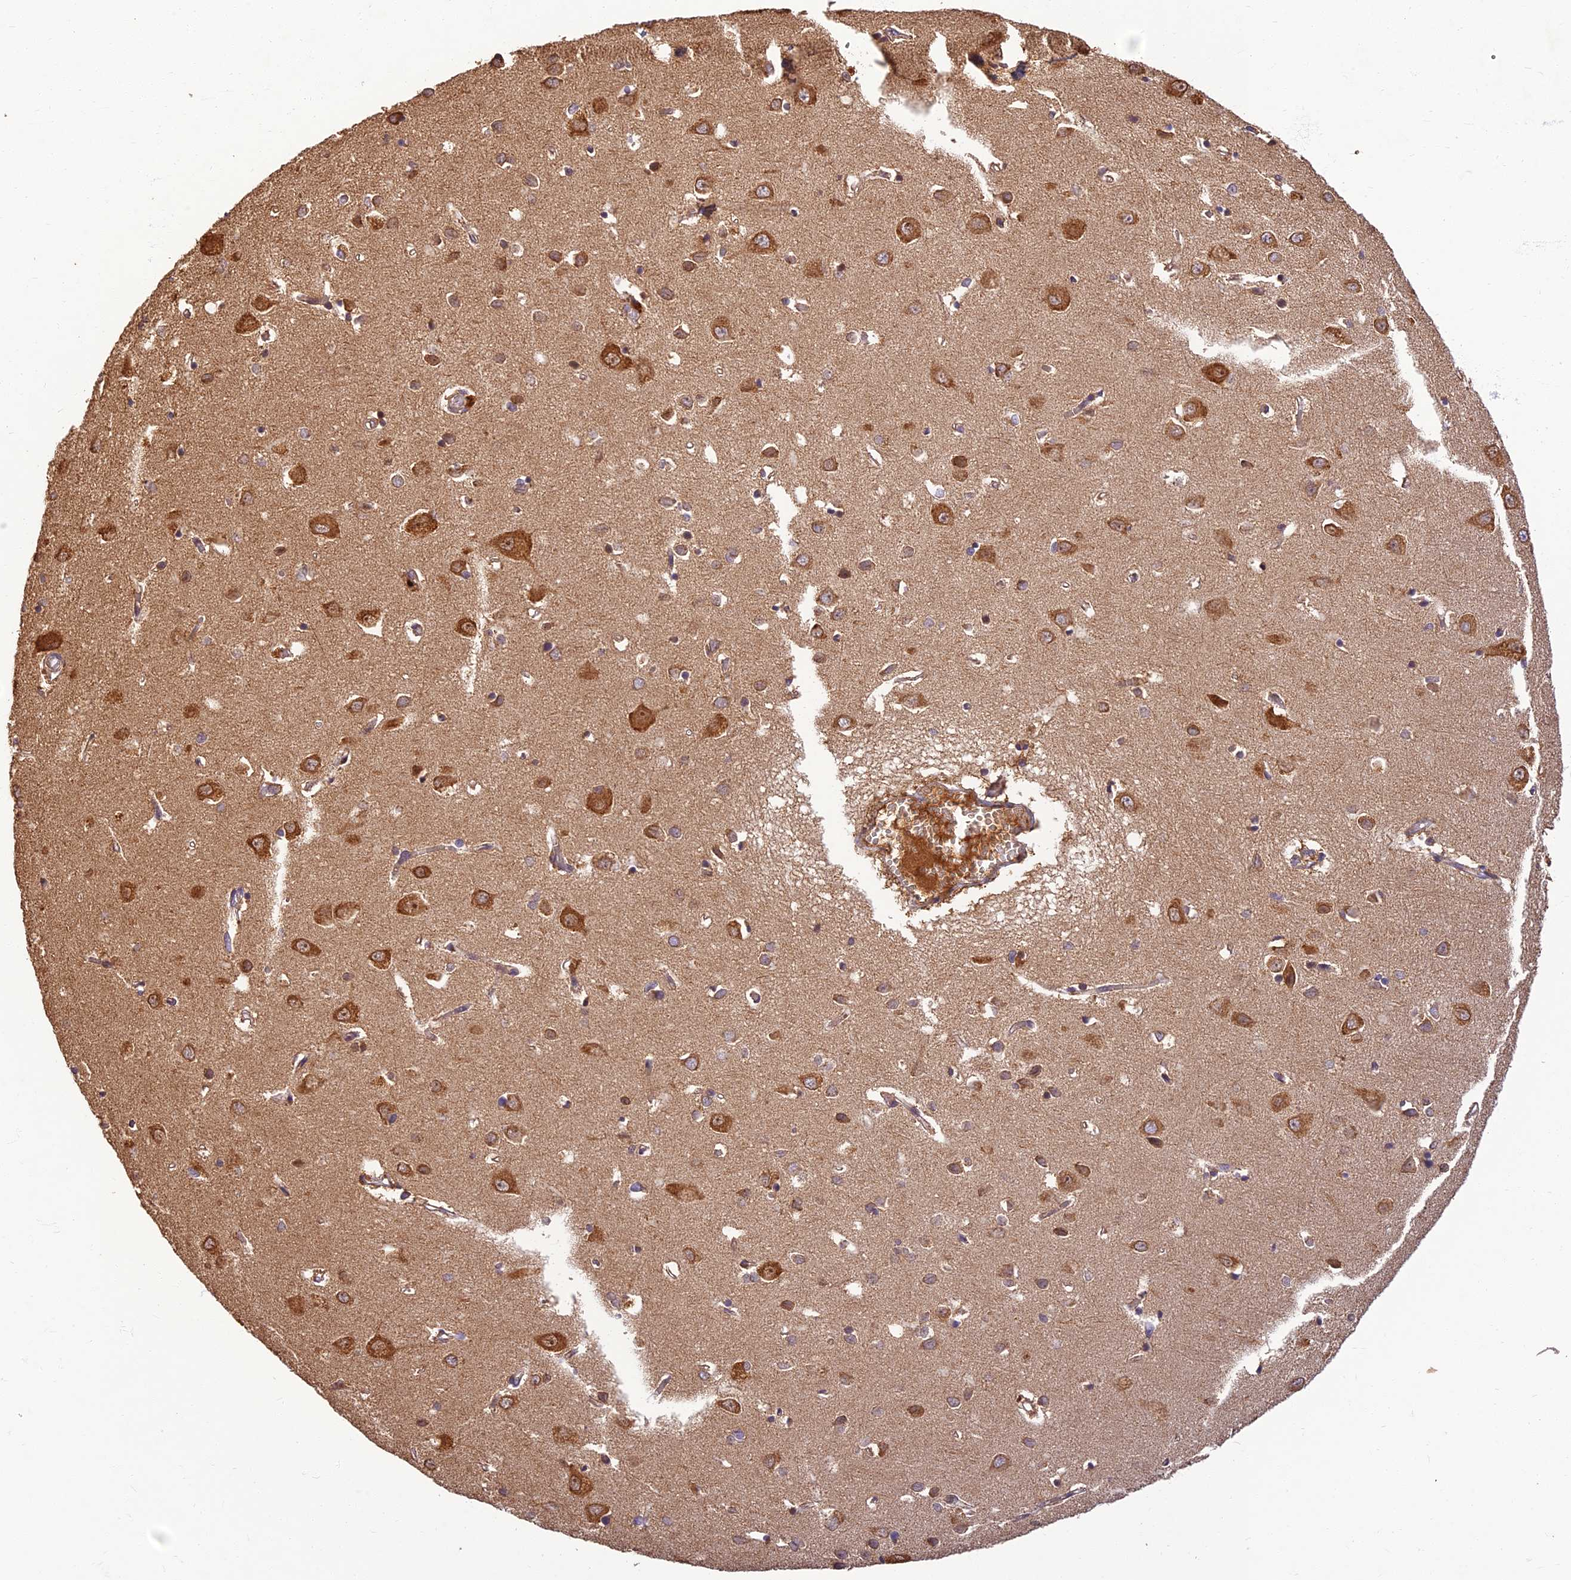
{"staining": {"intensity": "weak", "quantity": ">75%", "location": "cytoplasmic/membranous"}, "tissue": "cerebral cortex", "cell_type": "Endothelial cells", "image_type": "normal", "snomed": [{"axis": "morphology", "description": "Normal tissue, NOS"}, {"axis": "topography", "description": "Cerebral cortex"}], "caption": "A histopathology image of human cerebral cortex stained for a protein shows weak cytoplasmic/membranous brown staining in endothelial cells. The protein is stained brown, and the nuclei are stained in blue (DAB IHC with brightfield microscopy, high magnification).", "gene": "CORO1C", "patient": {"sex": "female", "age": 64}}